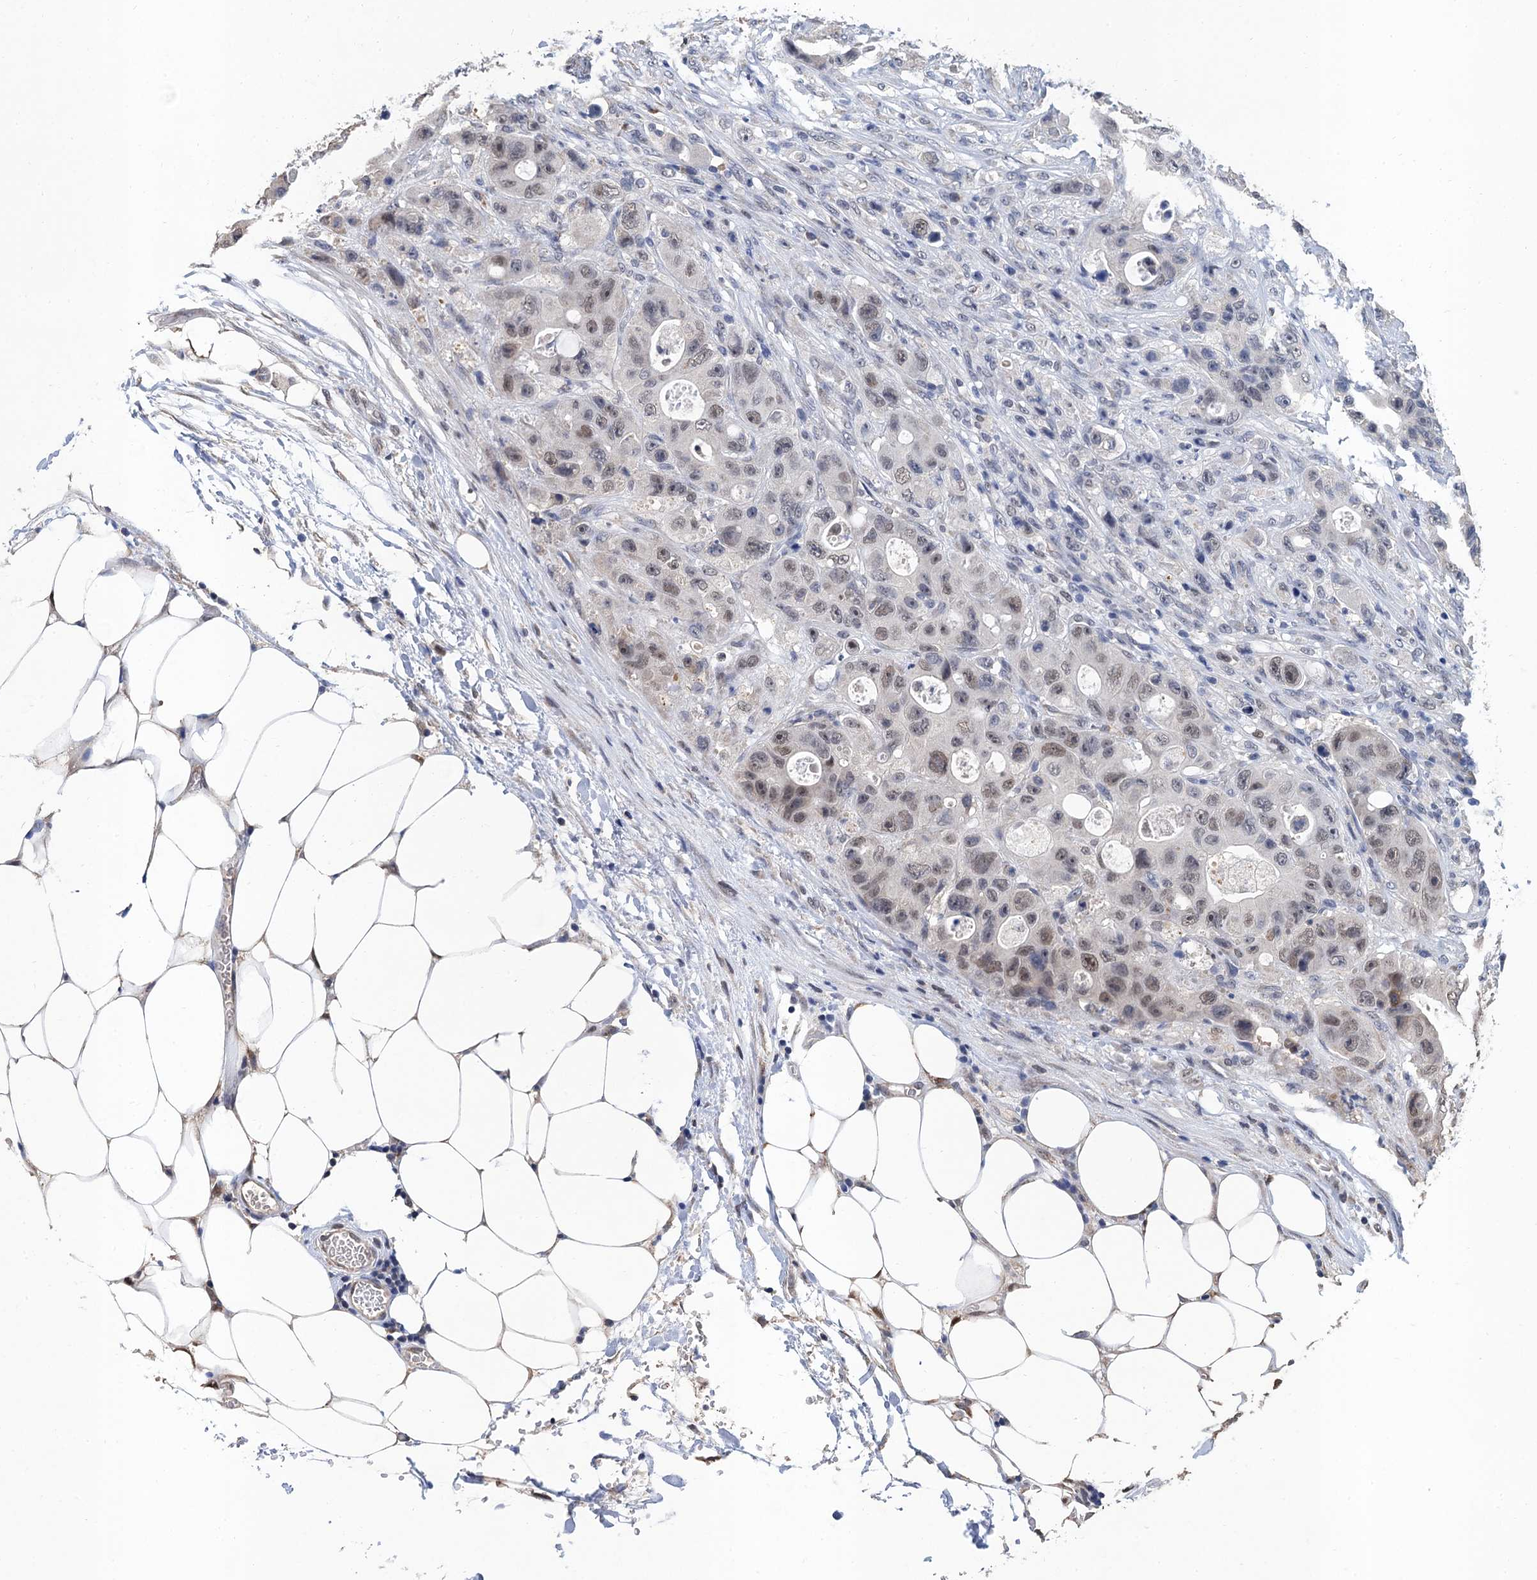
{"staining": {"intensity": "weak", "quantity": "25%-75%", "location": "nuclear"}, "tissue": "colorectal cancer", "cell_type": "Tumor cells", "image_type": "cancer", "snomed": [{"axis": "morphology", "description": "Adenocarcinoma, NOS"}, {"axis": "topography", "description": "Colon"}], "caption": "Protein expression analysis of human colorectal cancer reveals weak nuclear expression in about 25%-75% of tumor cells.", "gene": "TSEN34", "patient": {"sex": "female", "age": 46}}